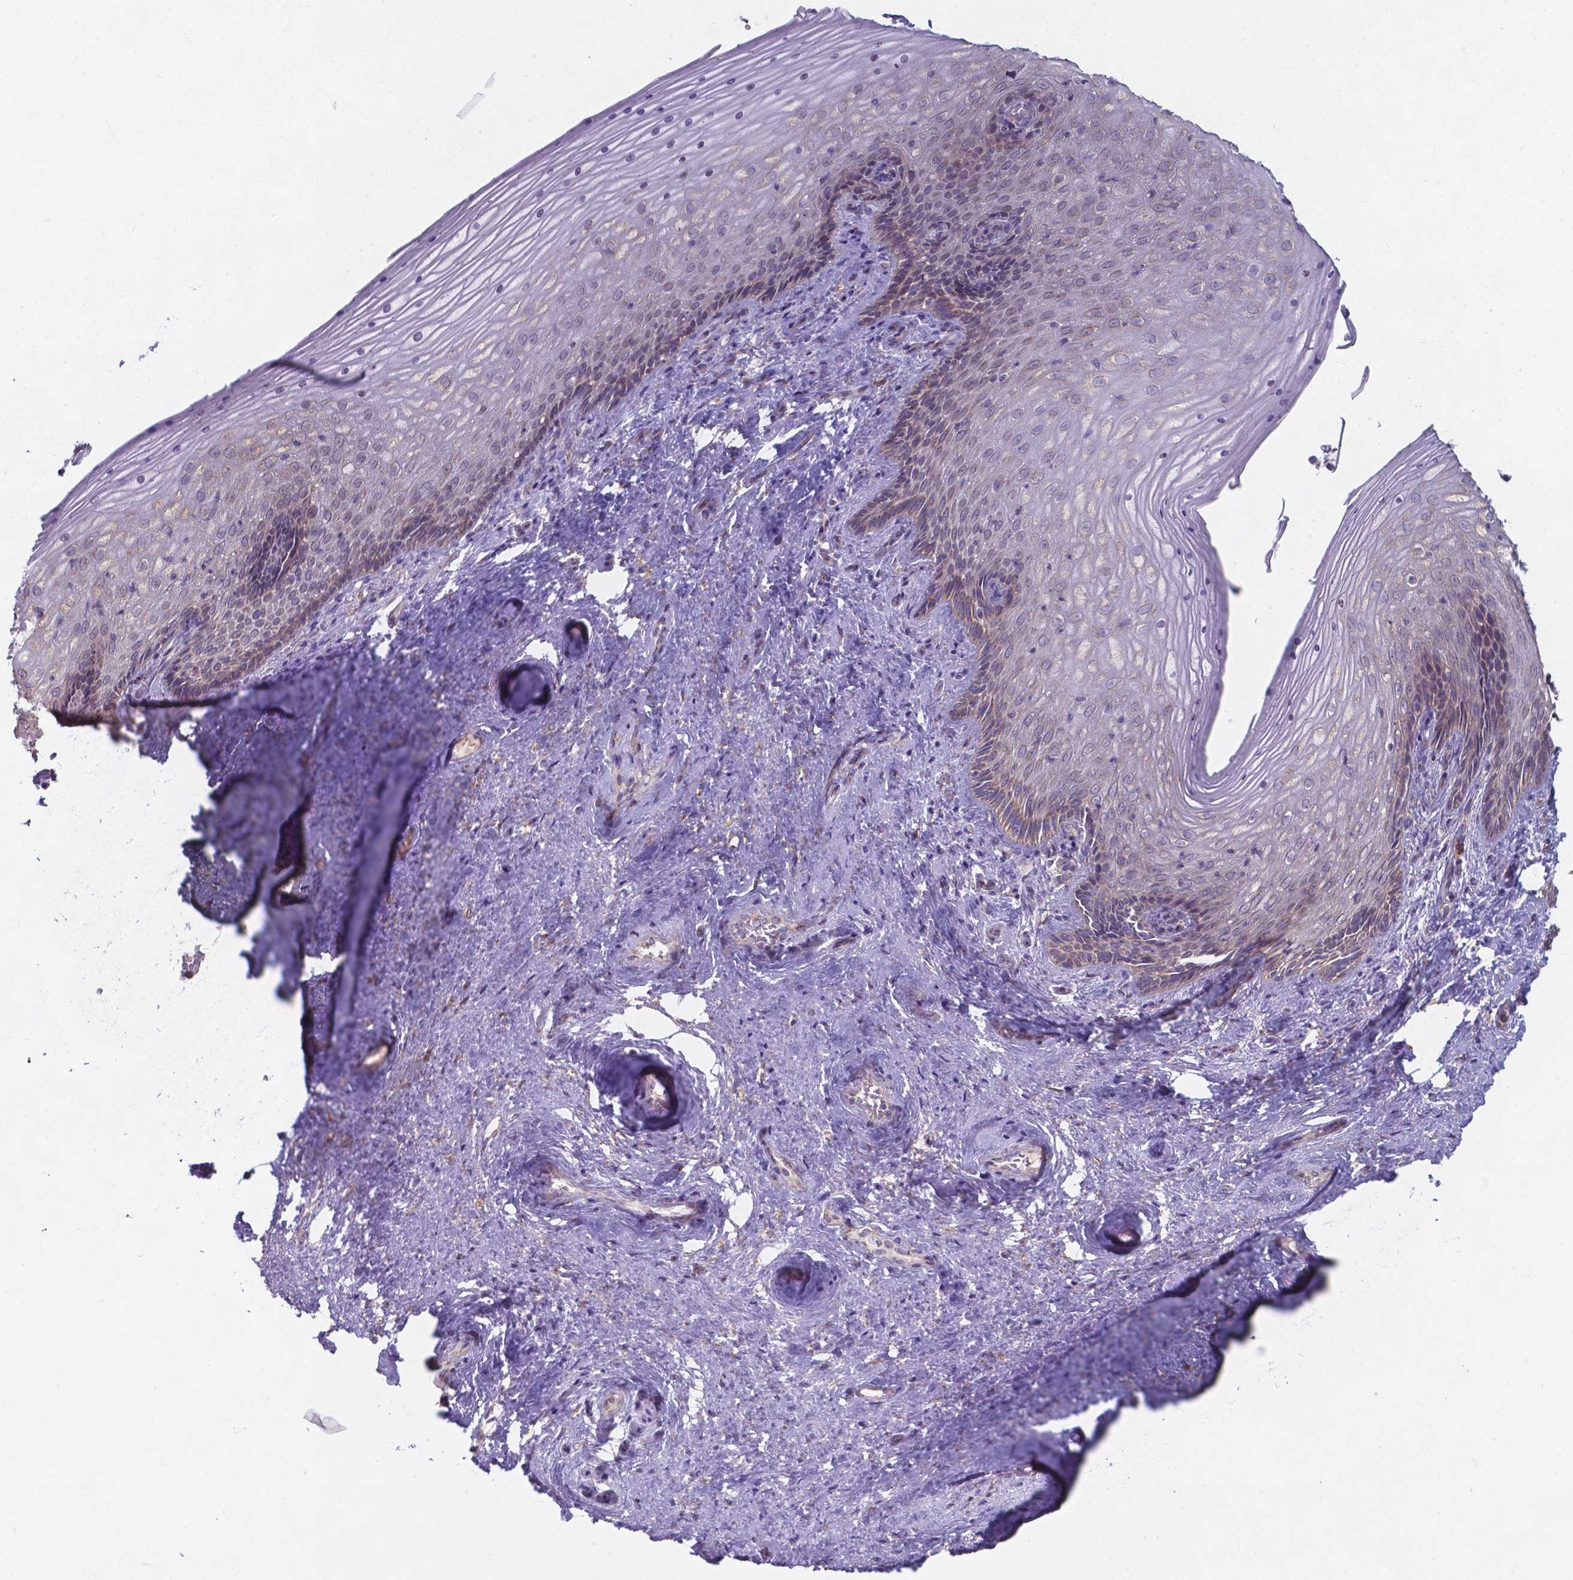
{"staining": {"intensity": "weak", "quantity": "<25%", "location": "cytoplasmic/membranous"}, "tissue": "vagina", "cell_type": "Squamous epithelial cells", "image_type": "normal", "snomed": [{"axis": "morphology", "description": "Normal tissue, NOS"}, {"axis": "topography", "description": "Vagina"}], "caption": "This is an immunohistochemistry photomicrograph of benign human vagina. There is no staining in squamous epithelial cells.", "gene": "FAM114A1", "patient": {"sex": "female", "age": 45}}